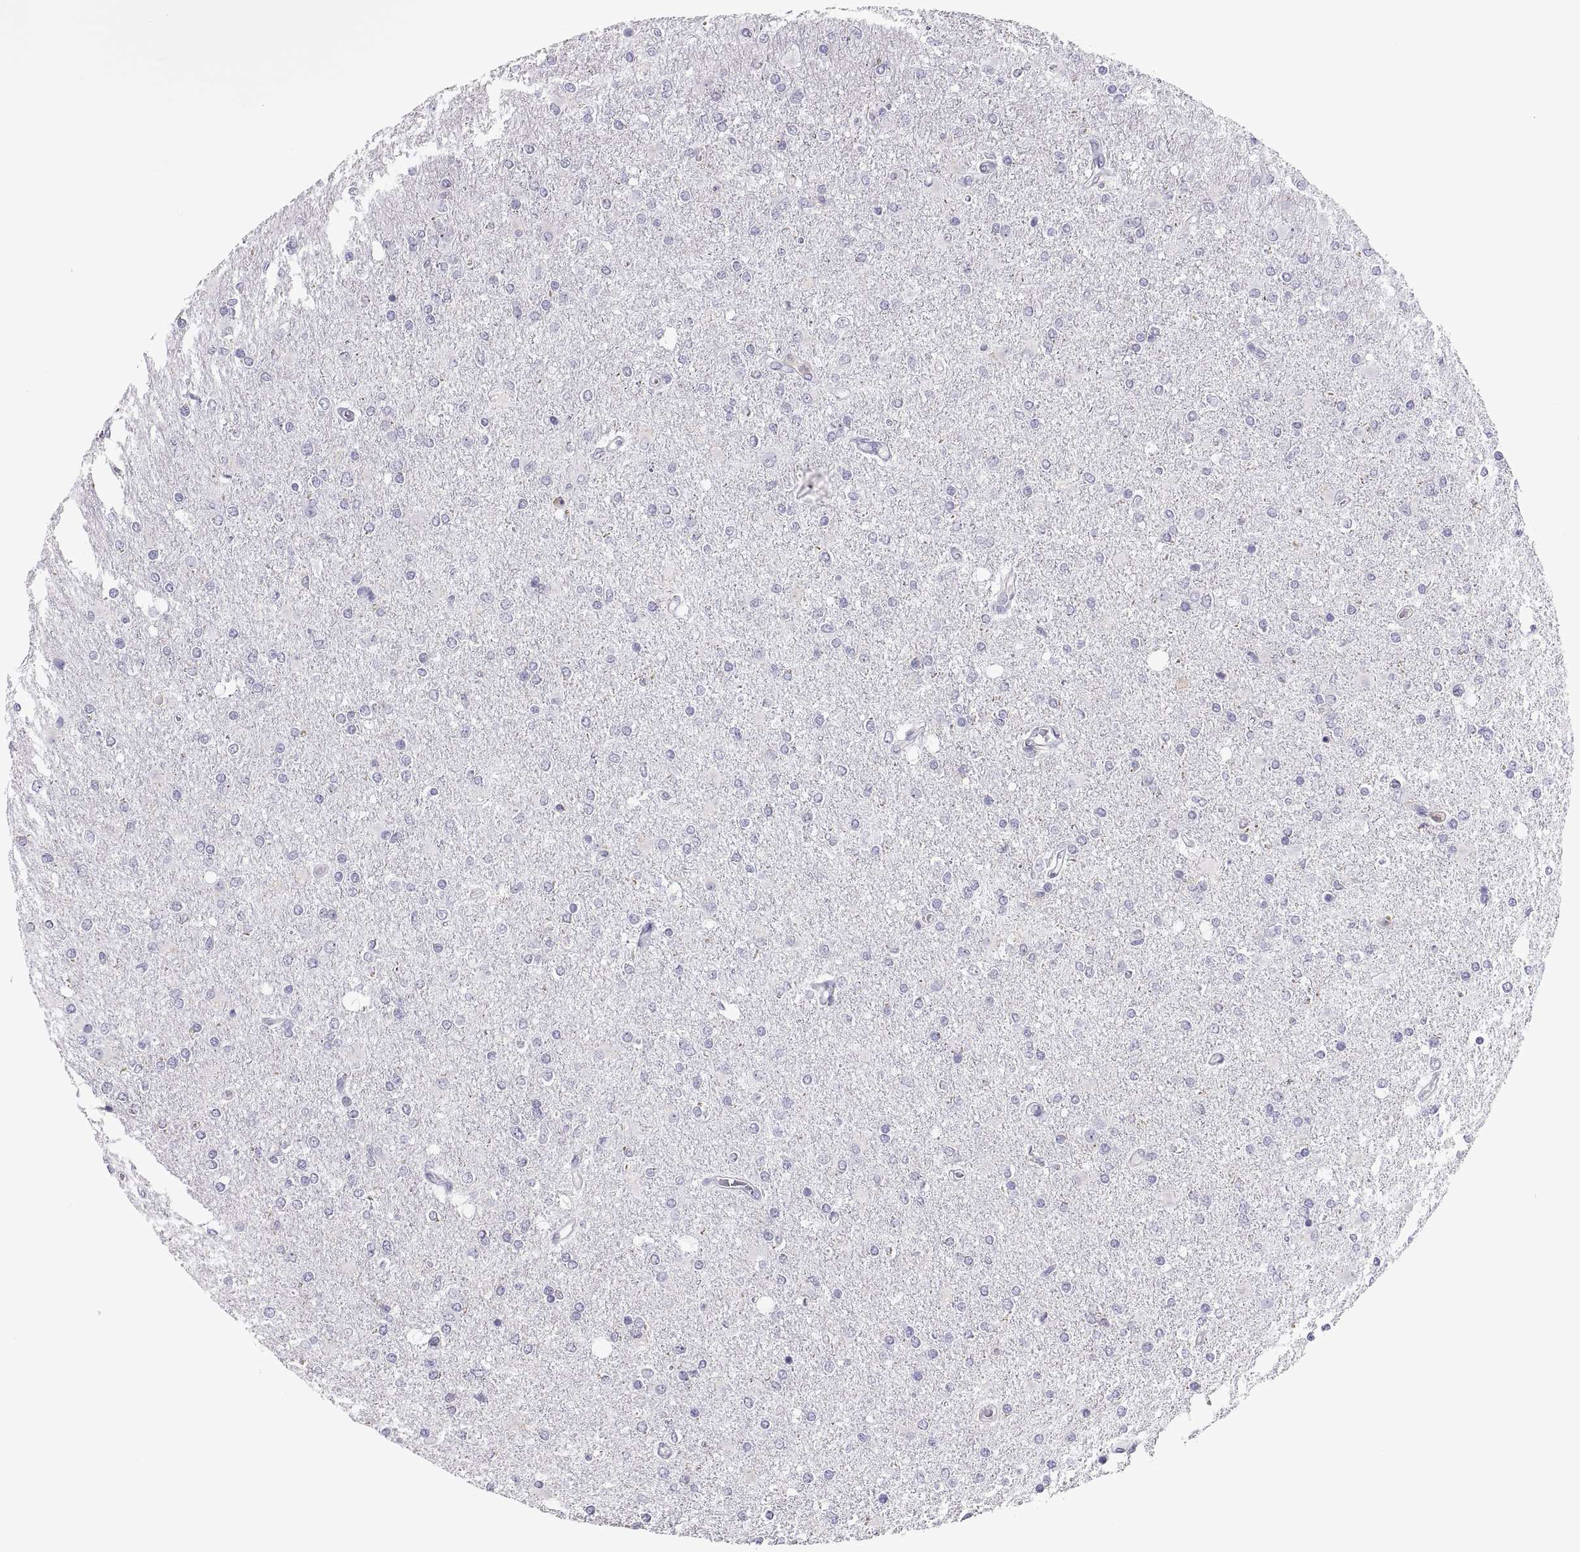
{"staining": {"intensity": "negative", "quantity": "none", "location": "none"}, "tissue": "glioma", "cell_type": "Tumor cells", "image_type": "cancer", "snomed": [{"axis": "morphology", "description": "Glioma, malignant, High grade"}, {"axis": "topography", "description": "Cerebral cortex"}], "caption": "The immunohistochemistry (IHC) photomicrograph has no significant positivity in tumor cells of malignant glioma (high-grade) tissue. The staining was performed using DAB (3,3'-diaminobenzidine) to visualize the protein expression in brown, while the nuclei were stained in blue with hematoxylin (Magnification: 20x).", "gene": "RGS19", "patient": {"sex": "male", "age": 70}}